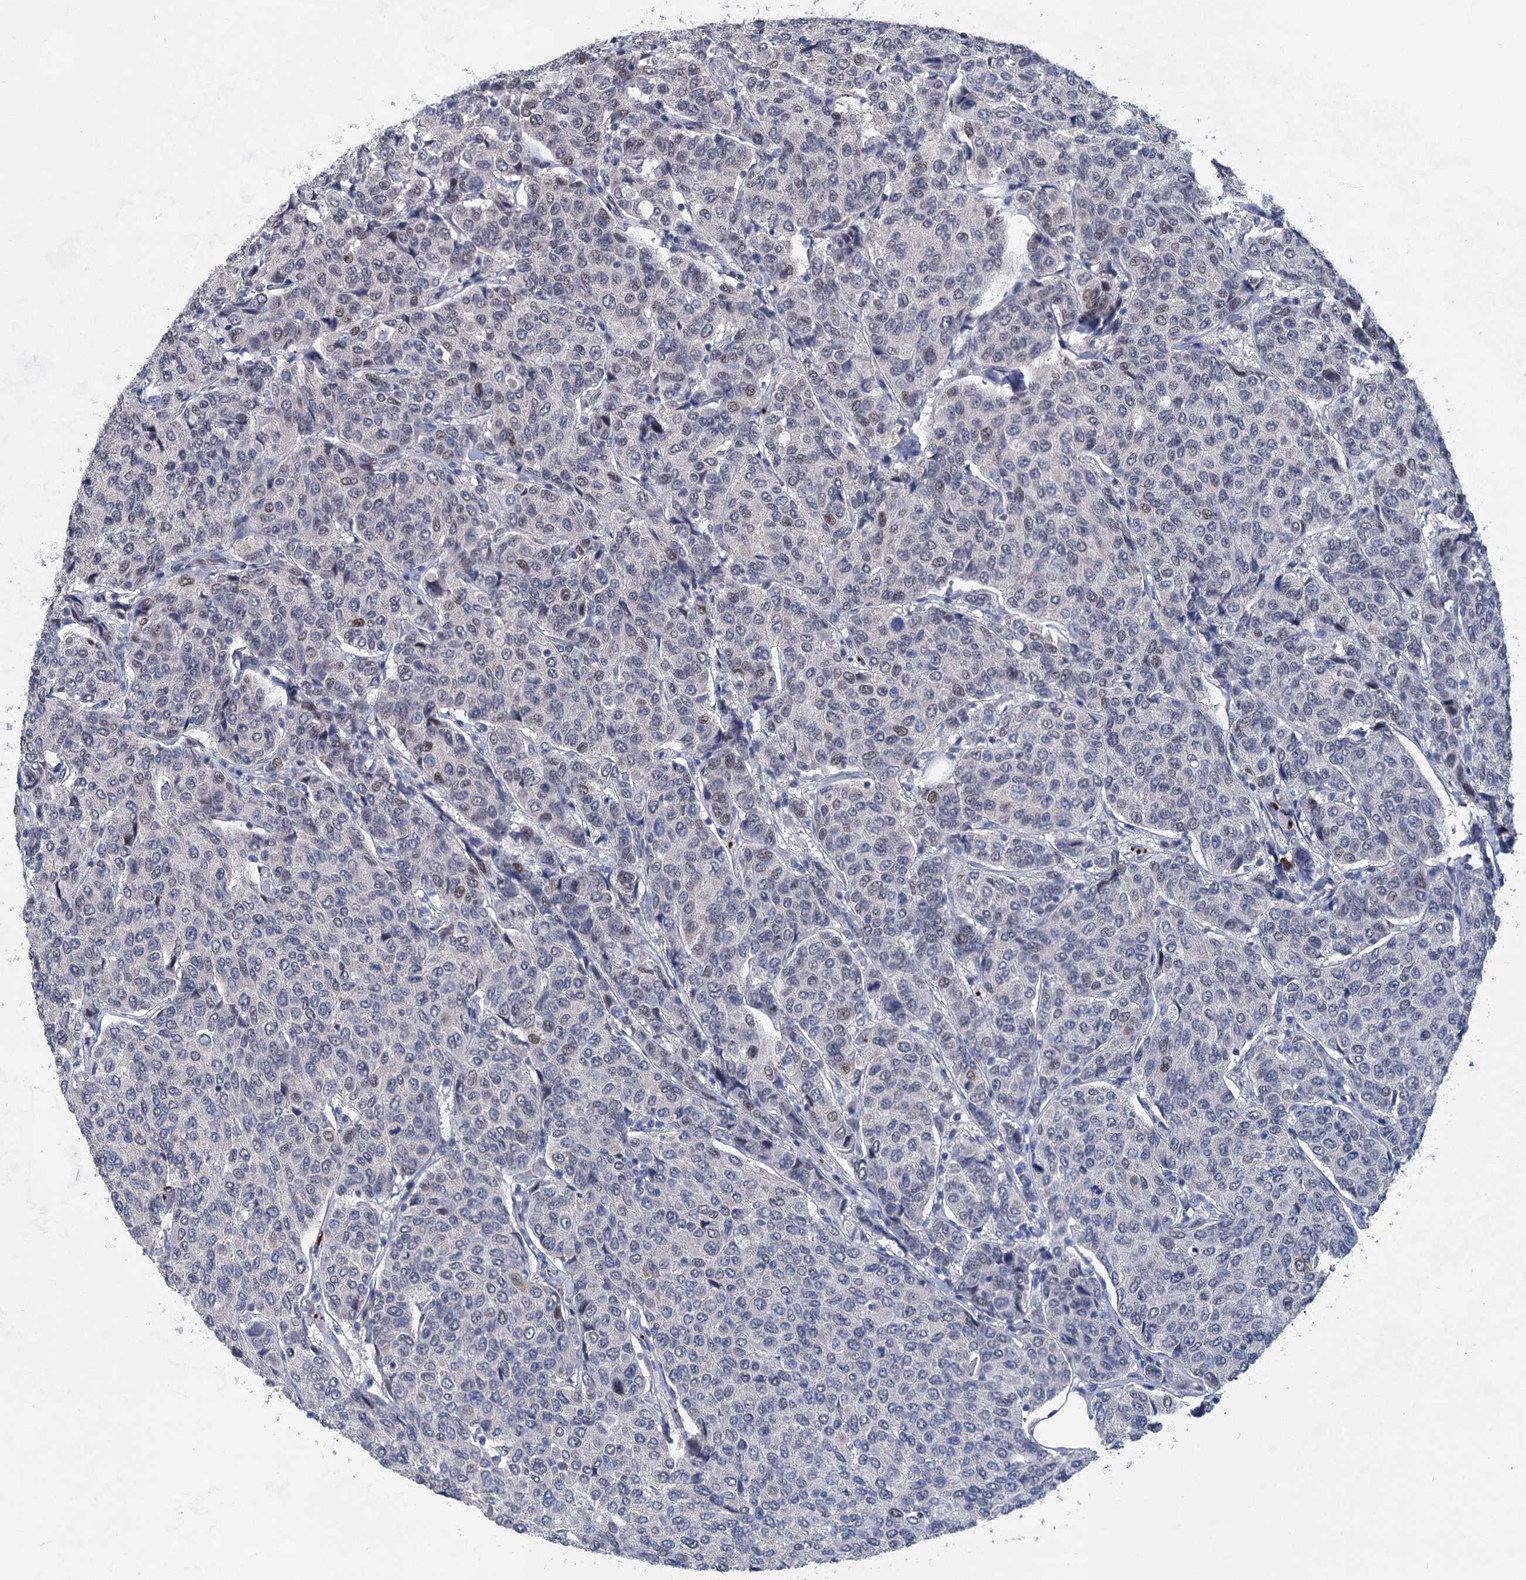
{"staining": {"intensity": "negative", "quantity": "none", "location": "none"}, "tissue": "breast cancer", "cell_type": "Tumor cells", "image_type": "cancer", "snomed": [{"axis": "morphology", "description": "Duct carcinoma"}, {"axis": "topography", "description": "Breast"}], "caption": "Micrograph shows no protein staining in tumor cells of breast intraductal carcinoma tissue.", "gene": "MON2", "patient": {"sex": "female", "age": 55}}